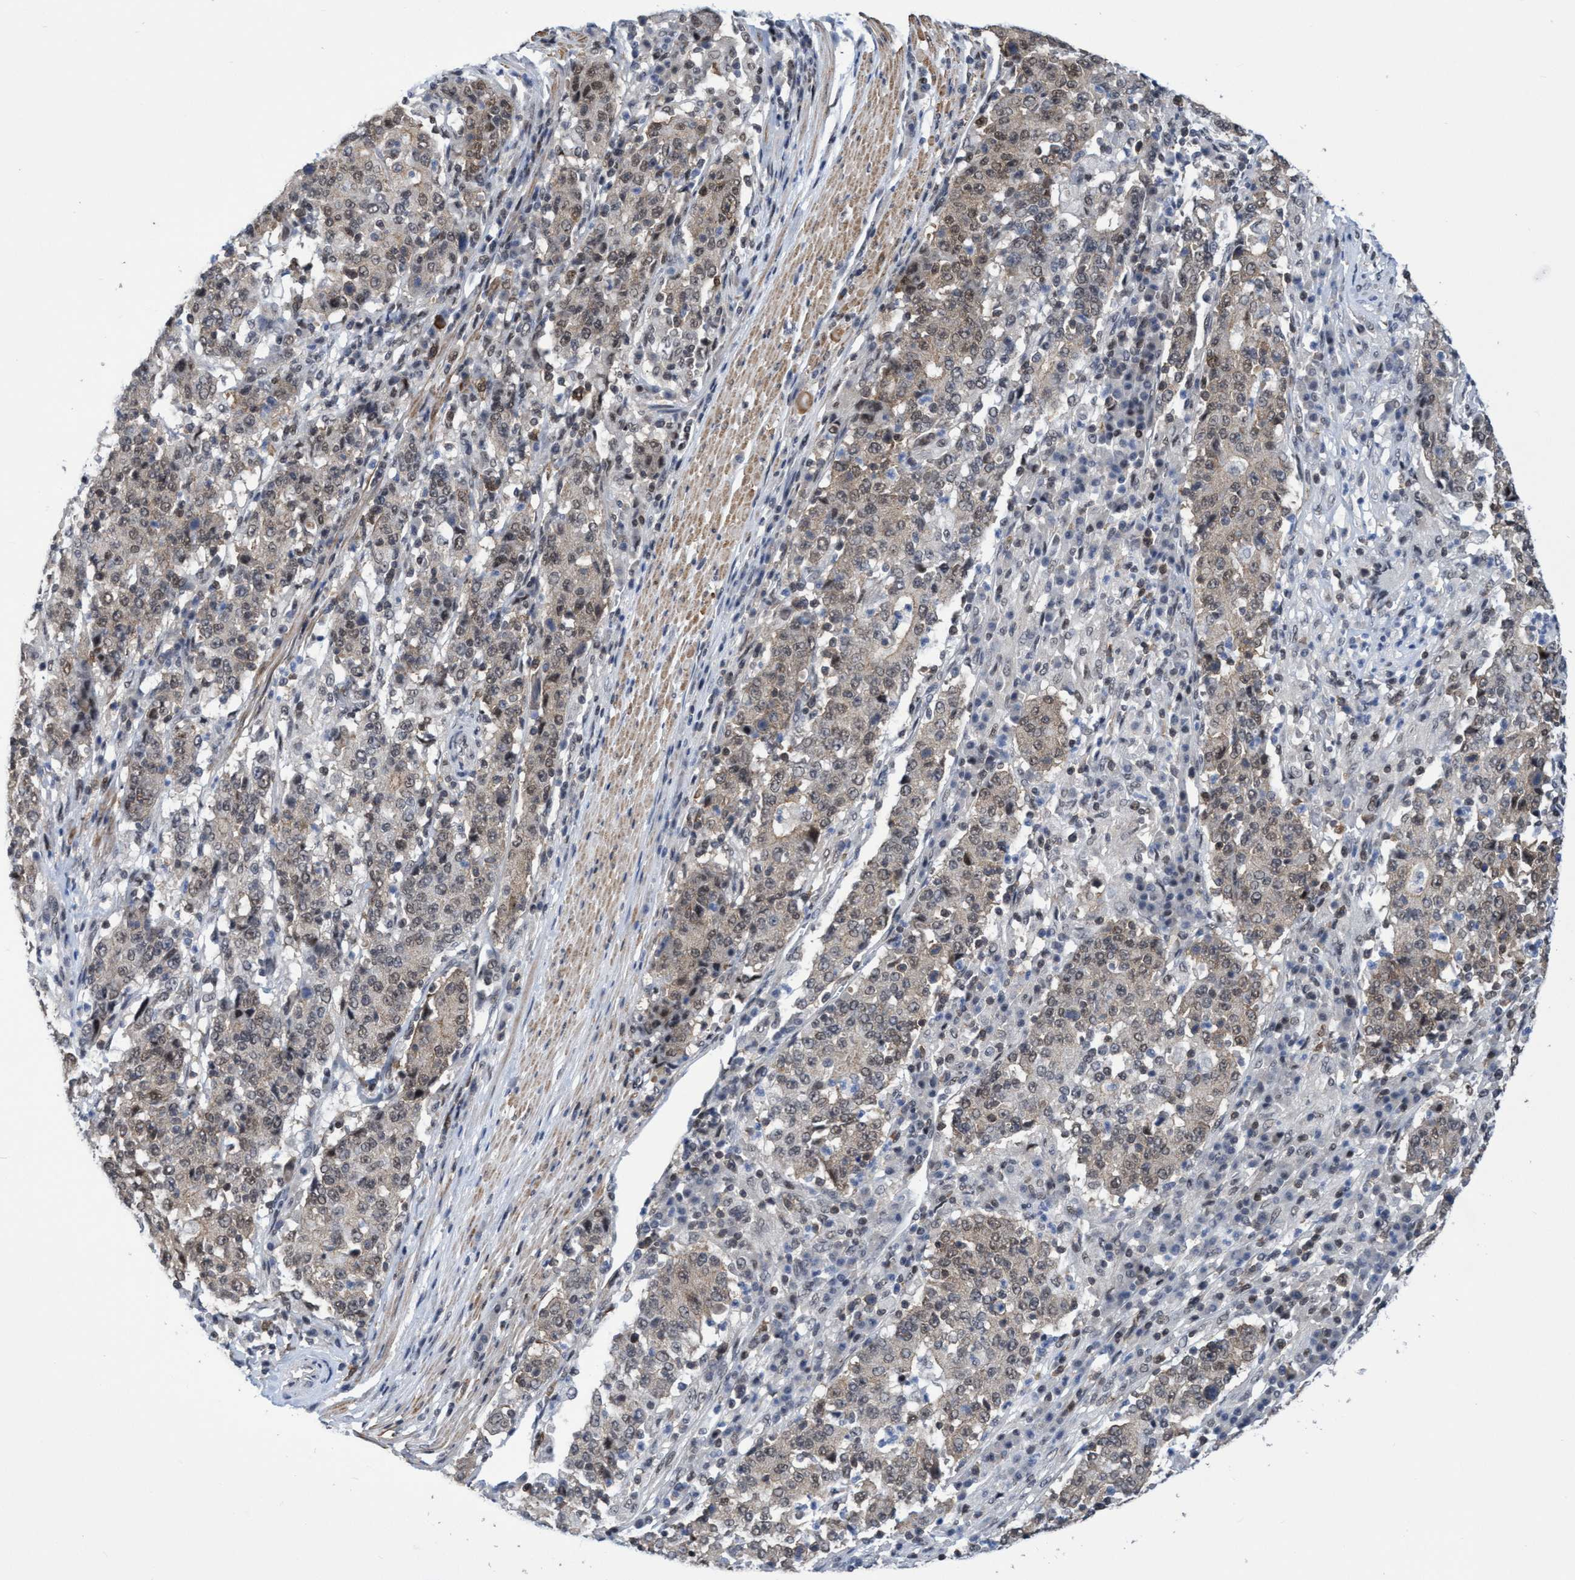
{"staining": {"intensity": "weak", "quantity": "25%-75%", "location": "cytoplasmic/membranous,nuclear"}, "tissue": "stomach cancer", "cell_type": "Tumor cells", "image_type": "cancer", "snomed": [{"axis": "morphology", "description": "Adenocarcinoma, NOS"}, {"axis": "topography", "description": "Stomach"}], "caption": "The histopathology image demonstrates immunohistochemical staining of stomach cancer (adenocarcinoma). There is weak cytoplasmic/membranous and nuclear staining is identified in approximately 25%-75% of tumor cells.", "gene": "C9orf78", "patient": {"sex": "male", "age": 59}}